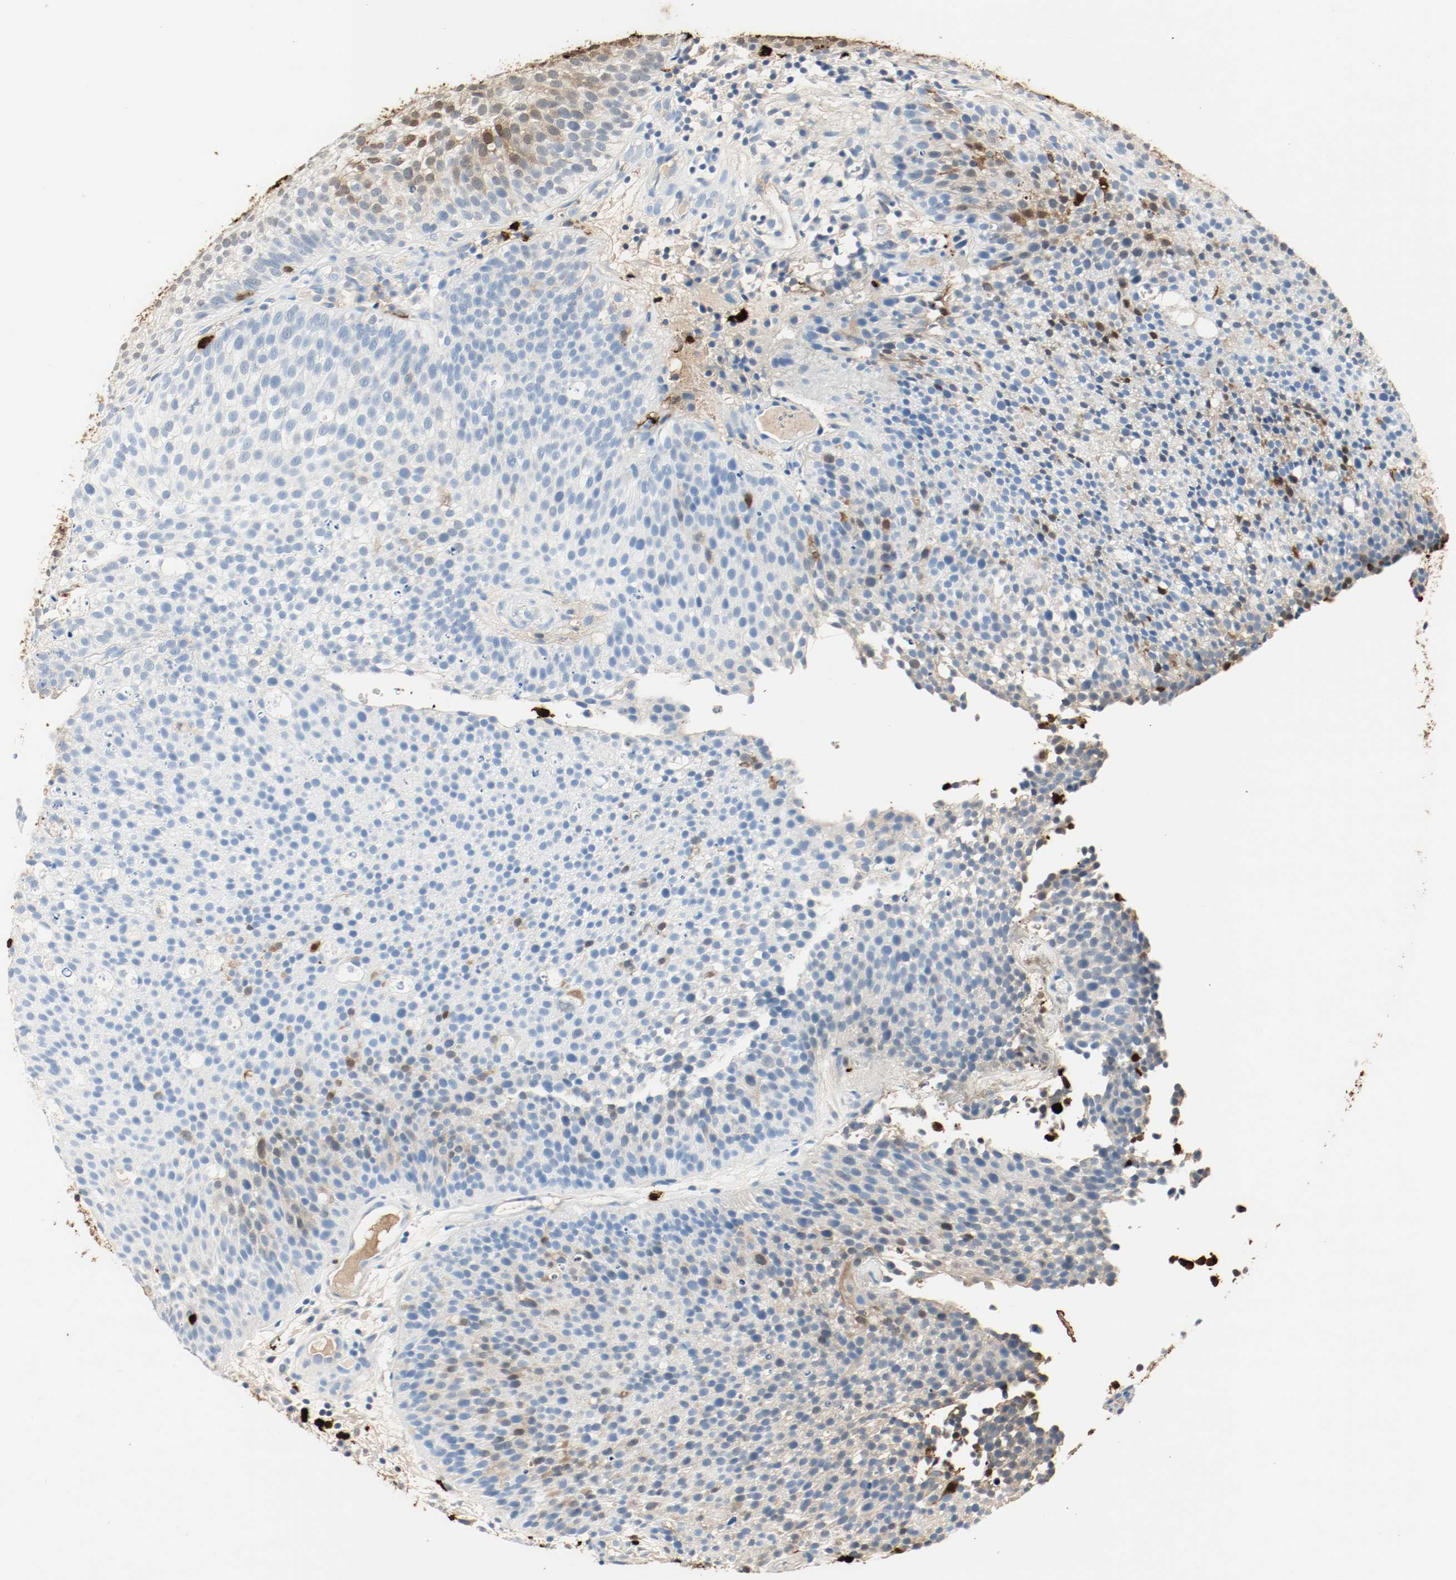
{"staining": {"intensity": "strong", "quantity": "25%-75%", "location": "cytoplasmic/membranous,nuclear"}, "tissue": "urothelial cancer", "cell_type": "Tumor cells", "image_type": "cancer", "snomed": [{"axis": "morphology", "description": "Urothelial carcinoma, Low grade"}, {"axis": "topography", "description": "Urinary bladder"}], "caption": "Urothelial cancer tissue reveals strong cytoplasmic/membranous and nuclear expression in about 25%-75% of tumor cells (IHC, brightfield microscopy, high magnification).", "gene": "S100A9", "patient": {"sex": "male", "age": 85}}